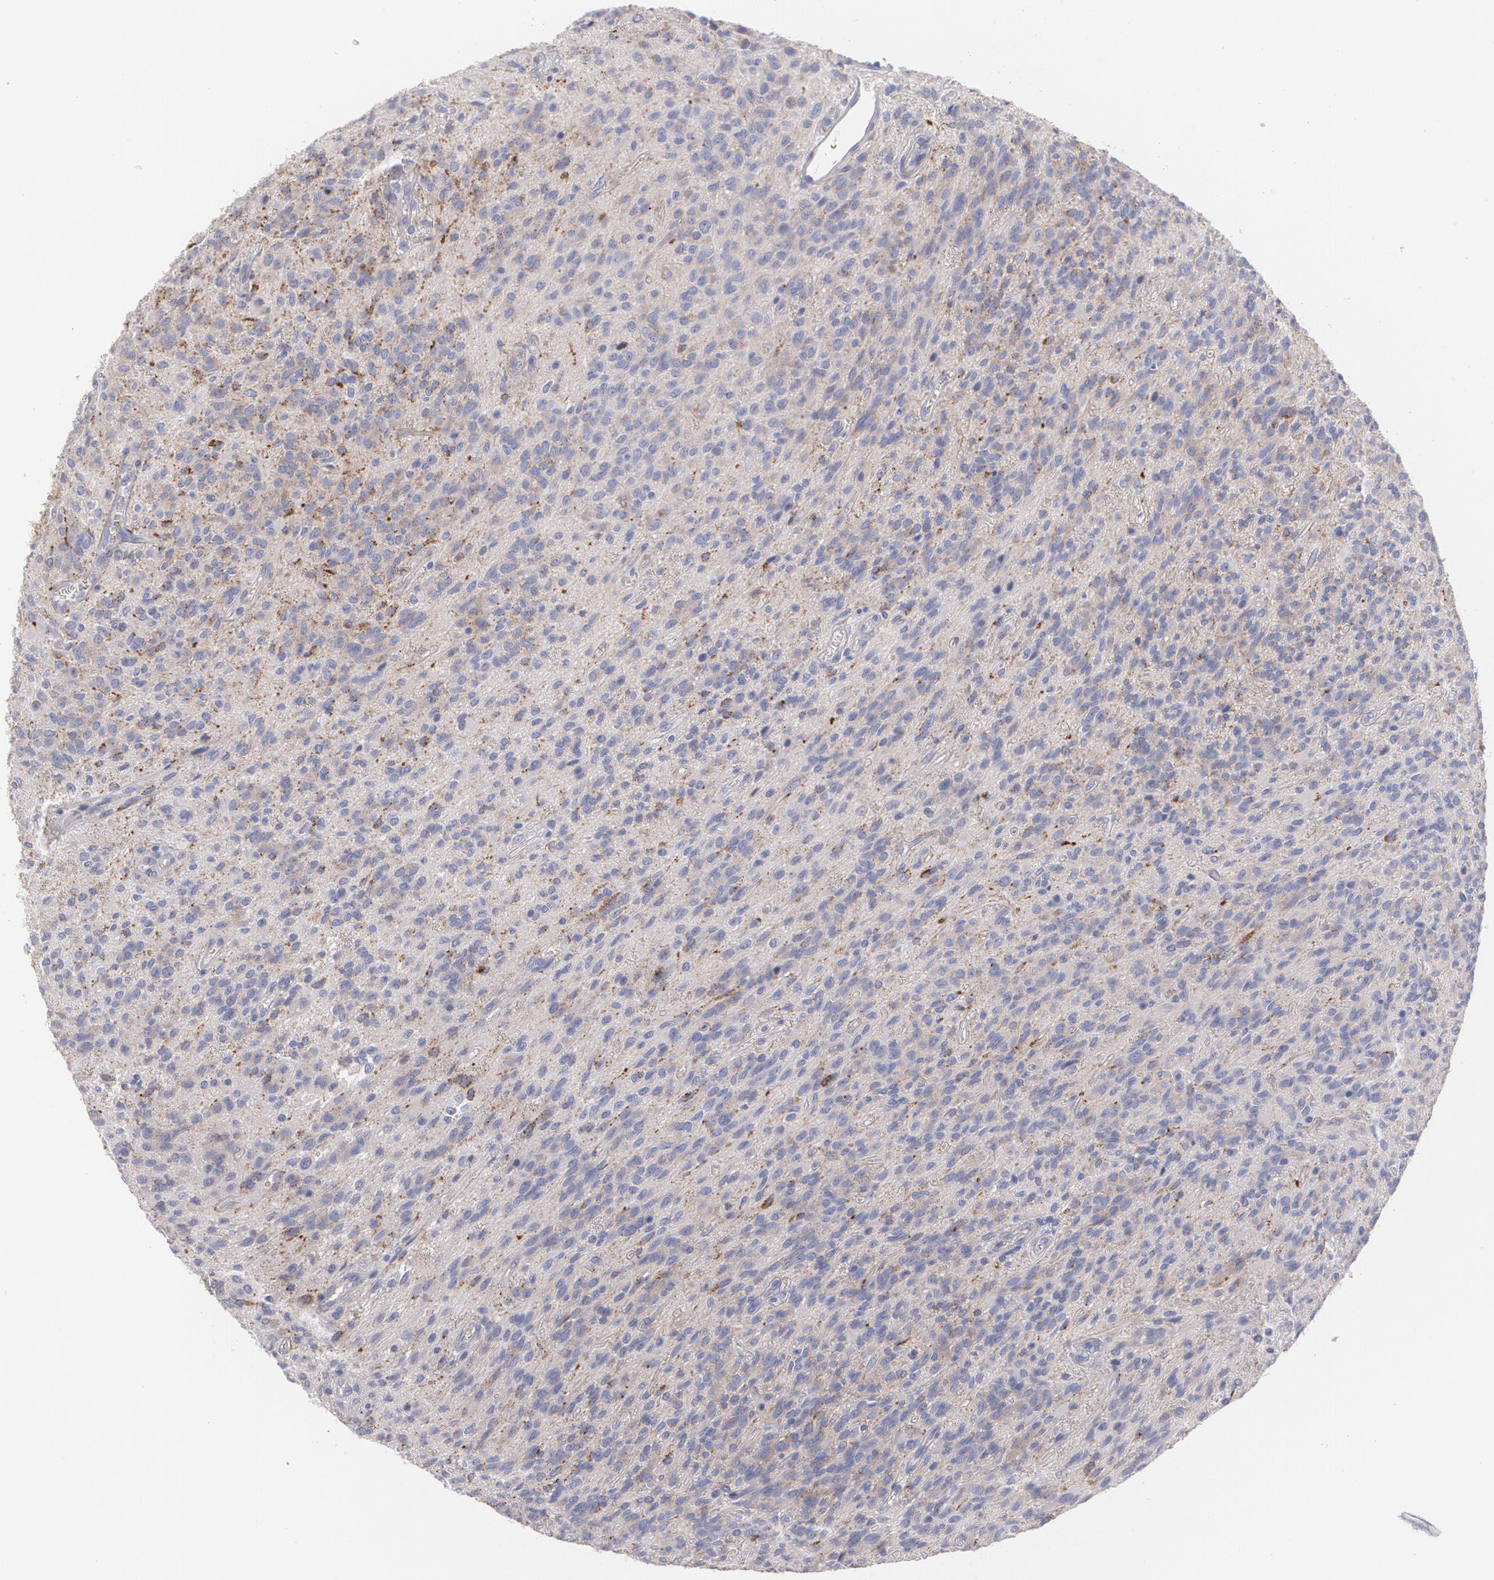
{"staining": {"intensity": "strong", "quantity": "<25%", "location": "cytoplasmic/membranous"}, "tissue": "glioma", "cell_type": "Tumor cells", "image_type": "cancer", "snomed": [{"axis": "morphology", "description": "Glioma, malignant, Low grade"}, {"axis": "topography", "description": "Brain"}], "caption": "Glioma tissue shows strong cytoplasmic/membranous expression in about <25% of tumor cells", "gene": "FBLN1", "patient": {"sex": "female", "age": 15}}